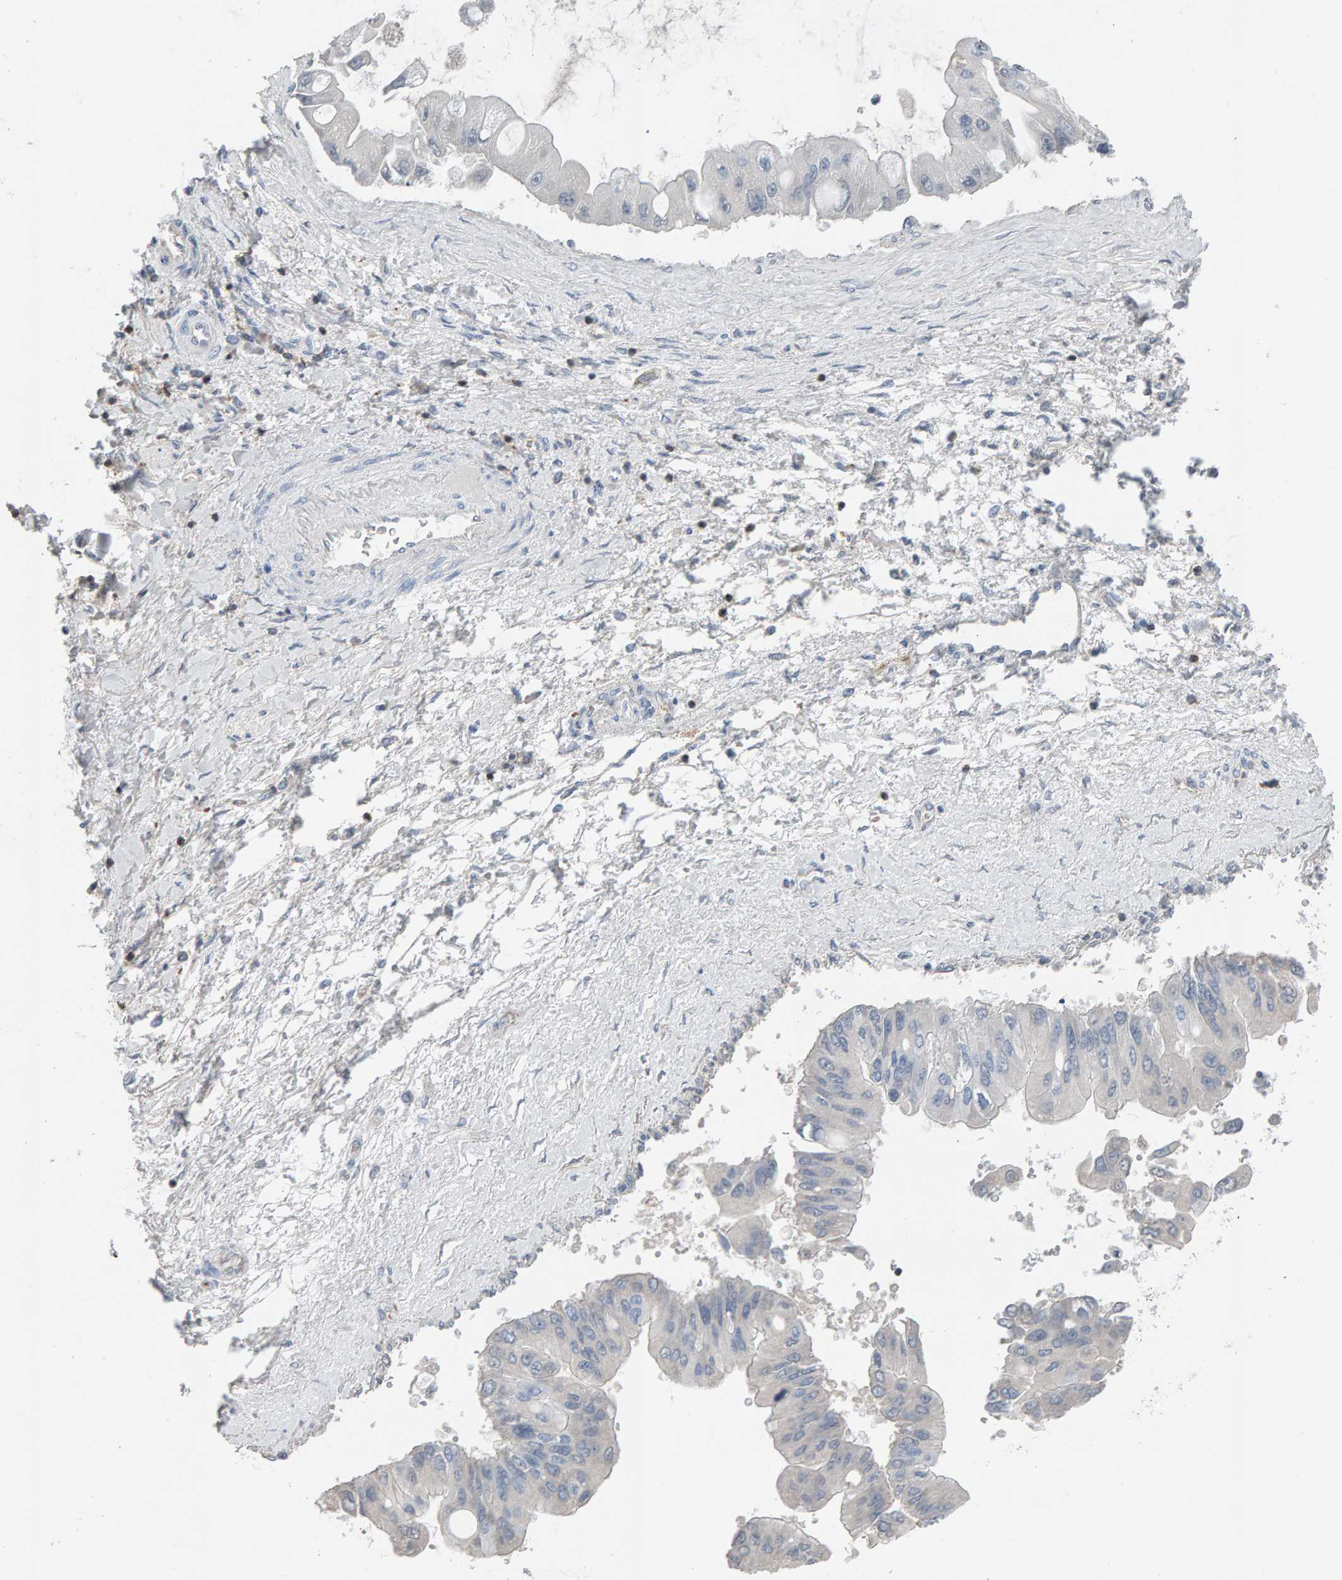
{"staining": {"intensity": "negative", "quantity": "none", "location": "none"}, "tissue": "liver cancer", "cell_type": "Tumor cells", "image_type": "cancer", "snomed": [{"axis": "morphology", "description": "Cholangiocarcinoma"}, {"axis": "topography", "description": "Liver"}], "caption": "IHC of liver cholangiocarcinoma displays no positivity in tumor cells.", "gene": "FYN", "patient": {"sex": "male", "age": 50}}